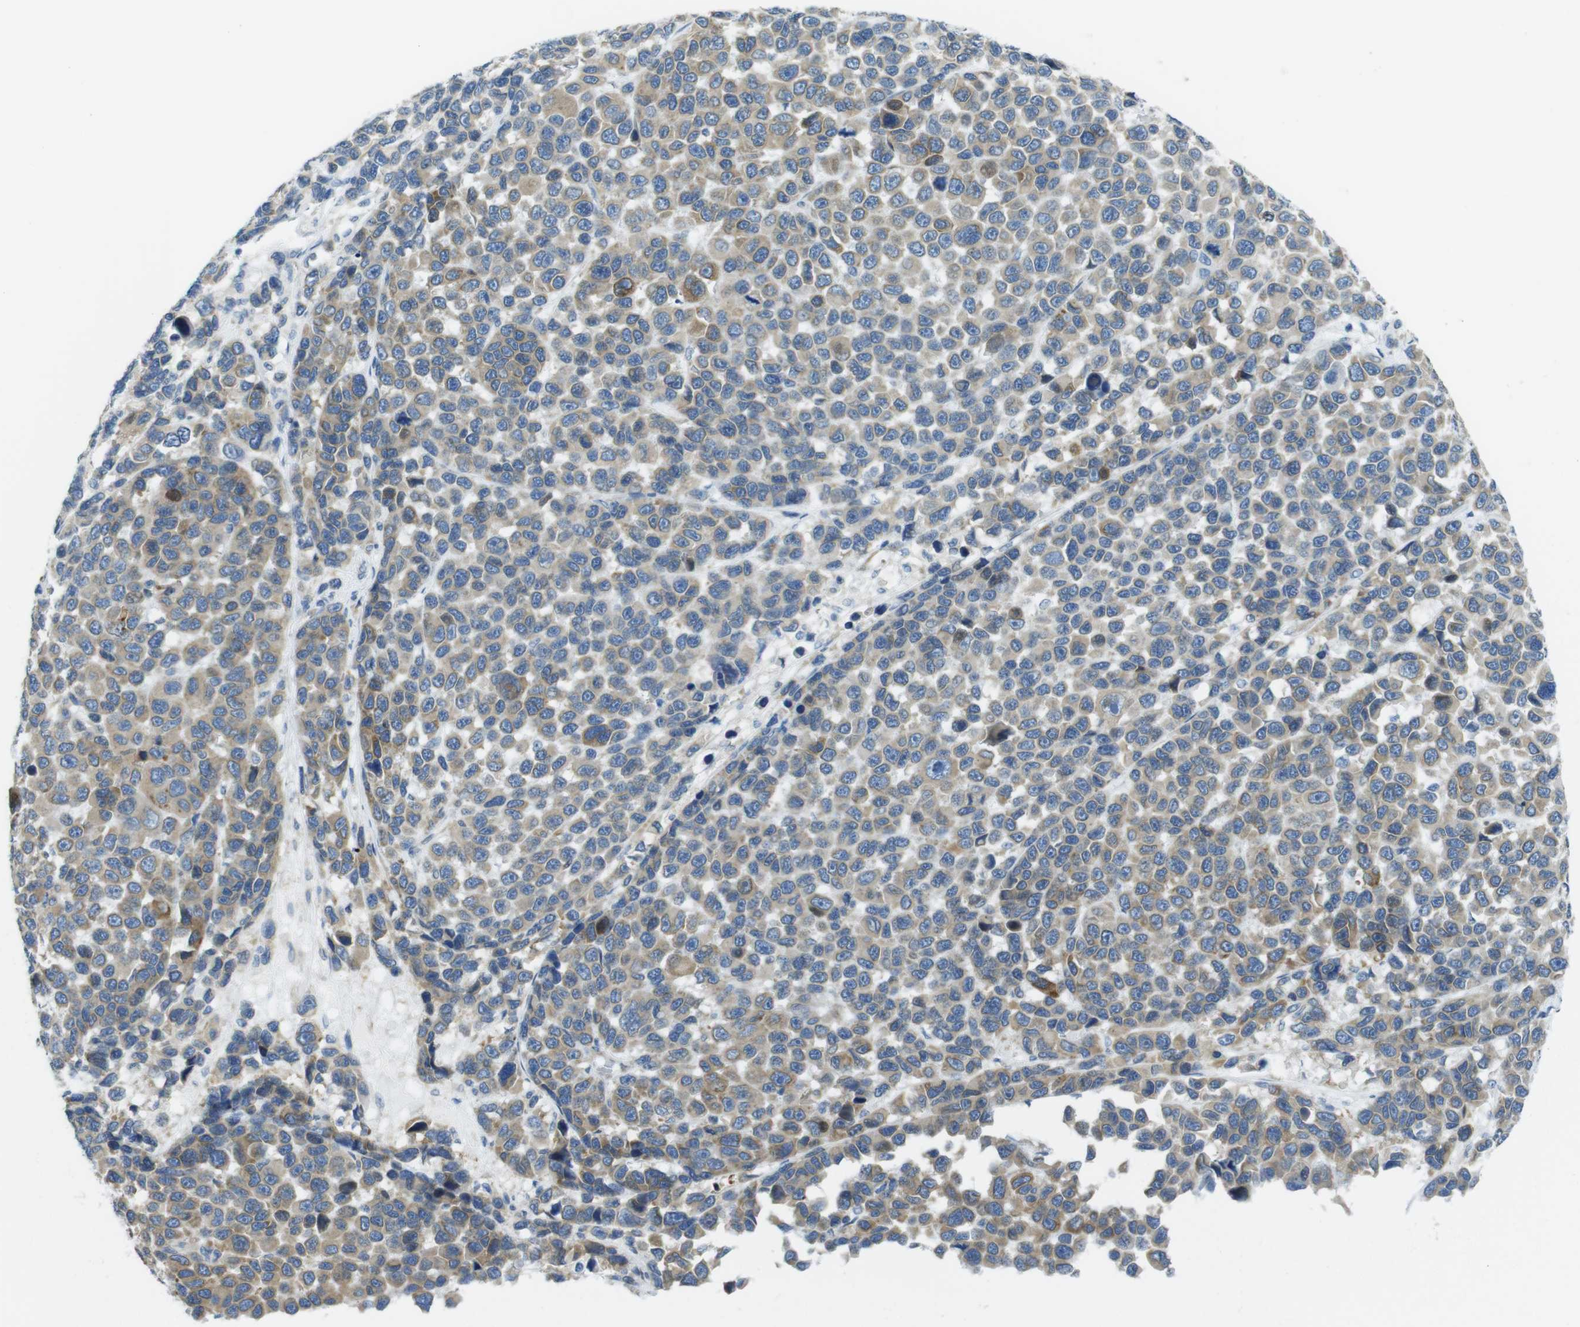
{"staining": {"intensity": "weak", "quantity": ">75%", "location": "cytoplasmic/membranous"}, "tissue": "melanoma", "cell_type": "Tumor cells", "image_type": "cancer", "snomed": [{"axis": "morphology", "description": "Malignant melanoma, NOS"}, {"axis": "topography", "description": "Skin"}], "caption": "Malignant melanoma stained with IHC displays weak cytoplasmic/membranous expression in approximately >75% of tumor cells.", "gene": "CLPTM1L", "patient": {"sex": "male", "age": 53}}